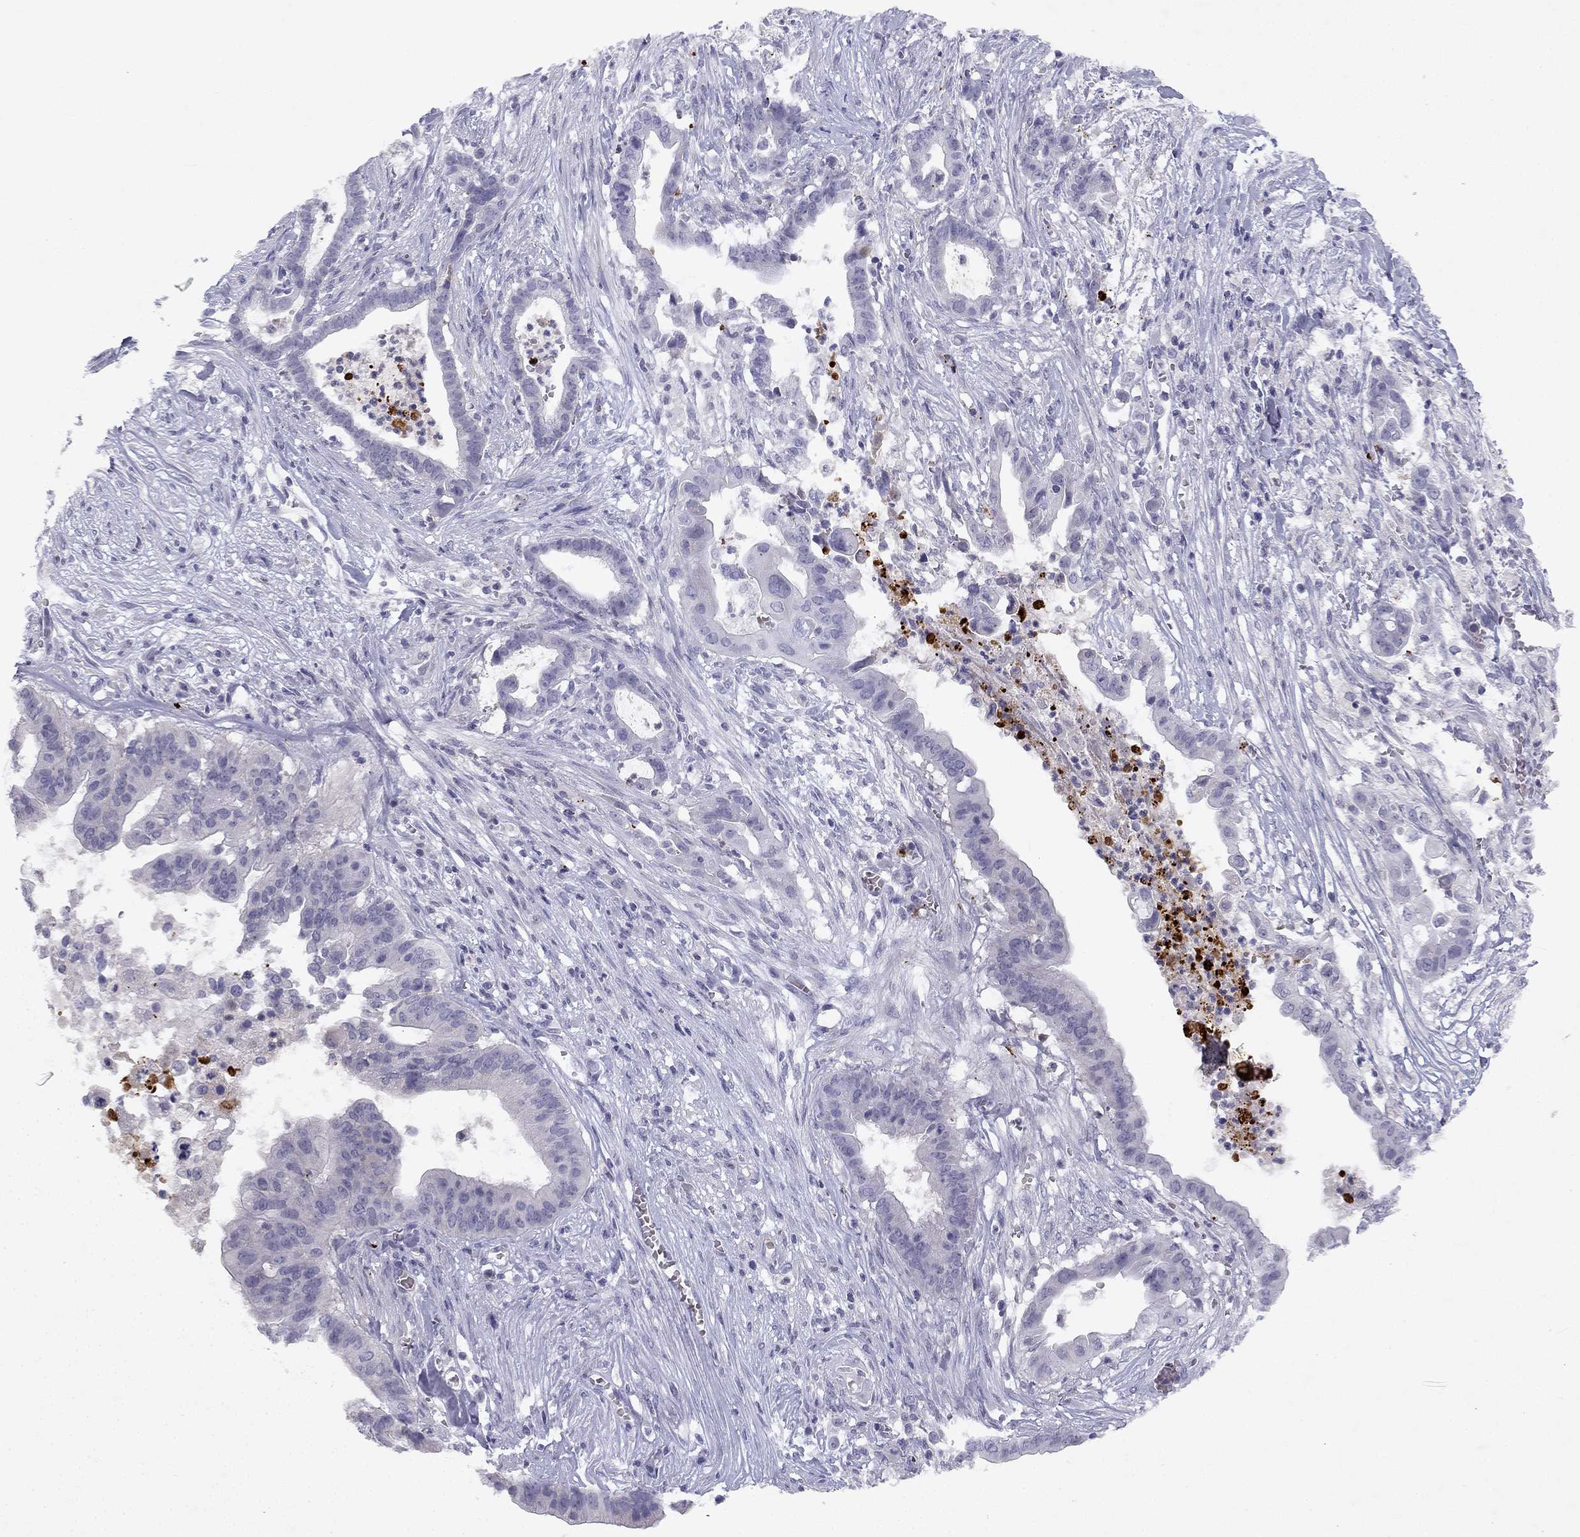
{"staining": {"intensity": "negative", "quantity": "none", "location": "none"}, "tissue": "pancreatic cancer", "cell_type": "Tumor cells", "image_type": "cancer", "snomed": [{"axis": "morphology", "description": "Adenocarcinoma, NOS"}, {"axis": "topography", "description": "Pancreas"}], "caption": "High magnification brightfield microscopy of pancreatic cancer stained with DAB (brown) and counterstained with hematoxylin (blue): tumor cells show no significant positivity.", "gene": "SLC6A4", "patient": {"sex": "male", "age": 61}}